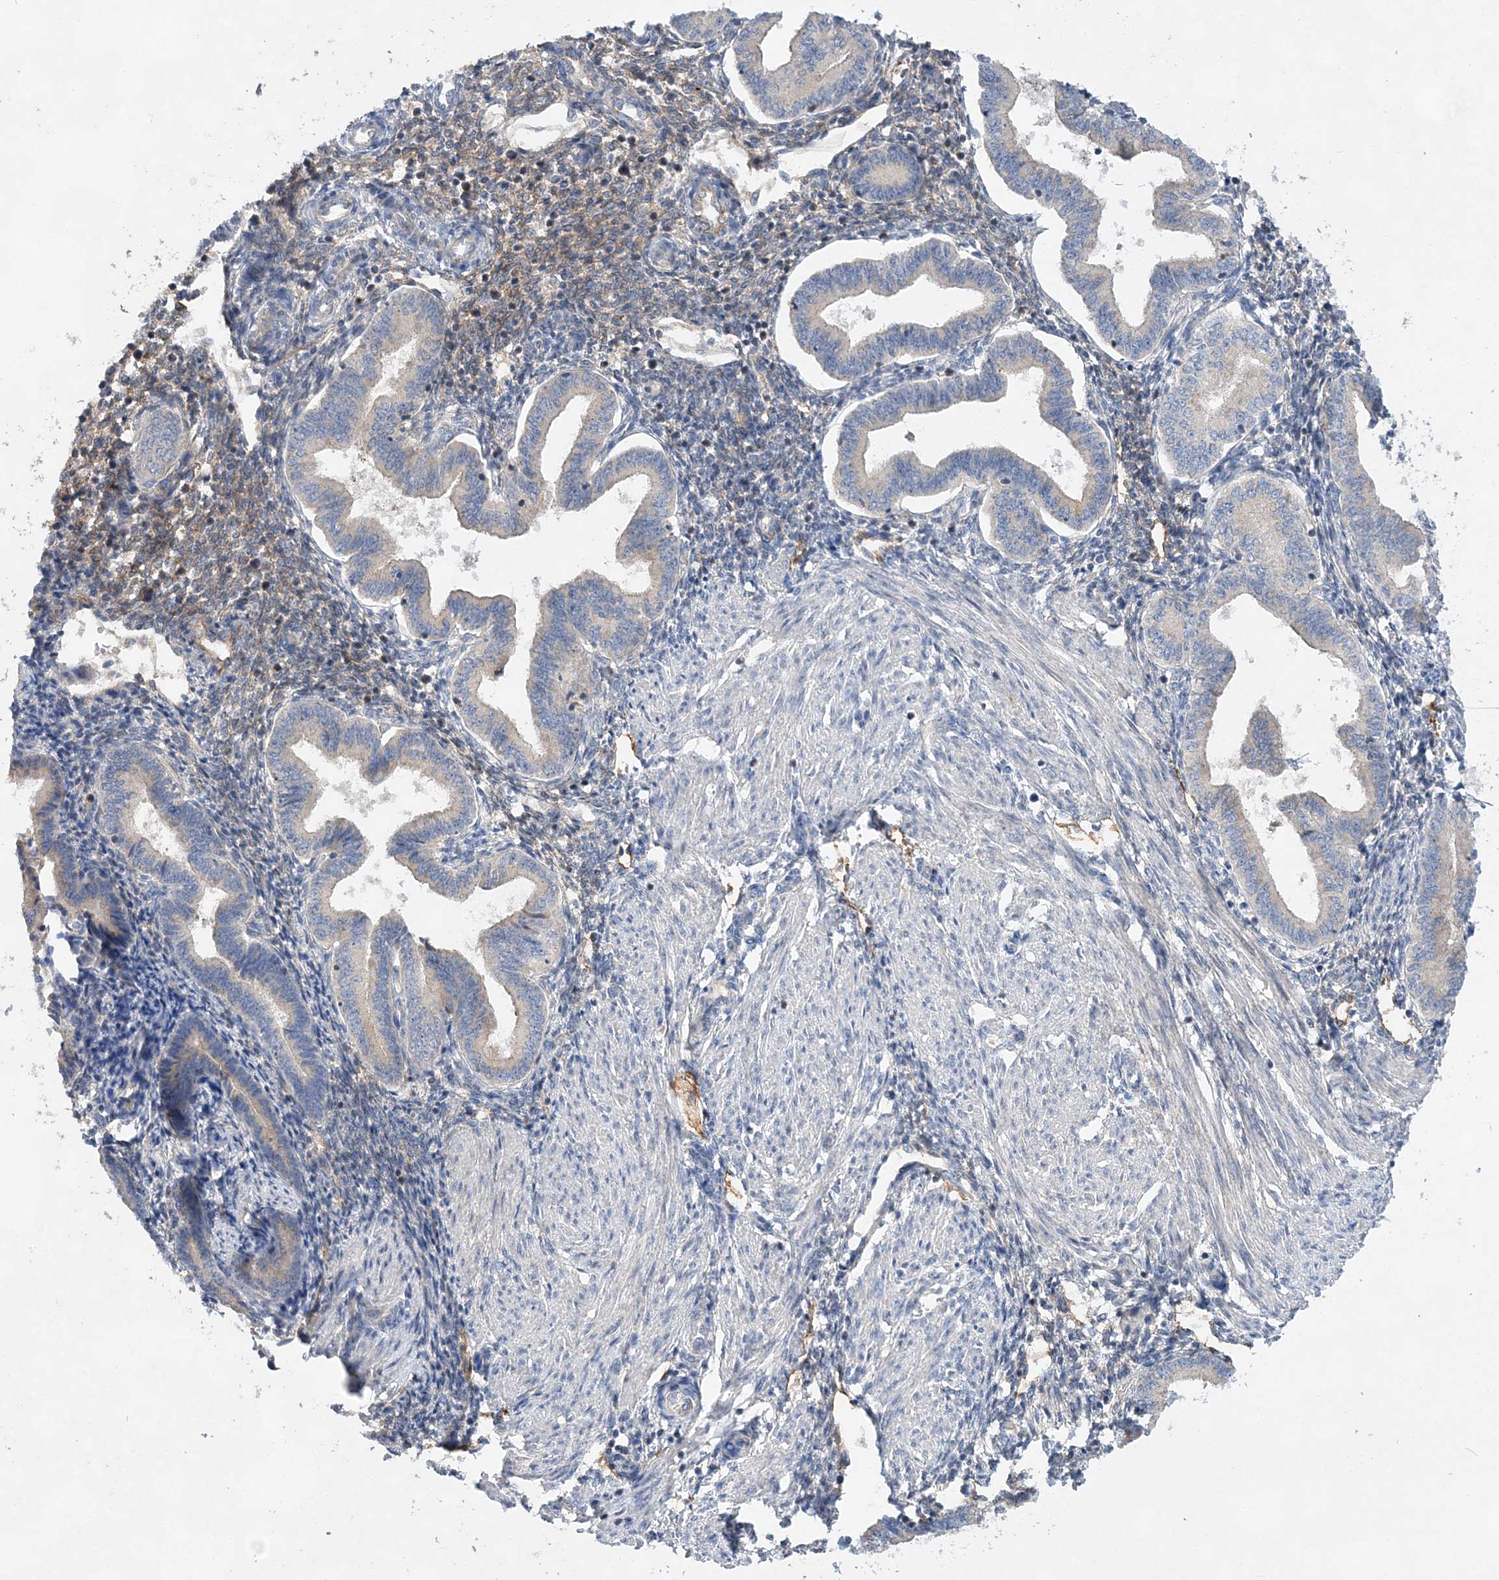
{"staining": {"intensity": "weak", "quantity": "<25%", "location": "cytoplasmic/membranous"}, "tissue": "endometrium", "cell_type": "Cells in endometrial stroma", "image_type": "normal", "snomed": [{"axis": "morphology", "description": "Normal tissue, NOS"}, {"axis": "topography", "description": "Endometrium"}], "caption": "The immunohistochemistry histopathology image has no significant positivity in cells in endometrial stroma of endometrium. (DAB (3,3'-diaminobenzidine) IHC, high magnification).", "gene": "TRAPPC13", "patient": {"sex": "female", "age": 53}}